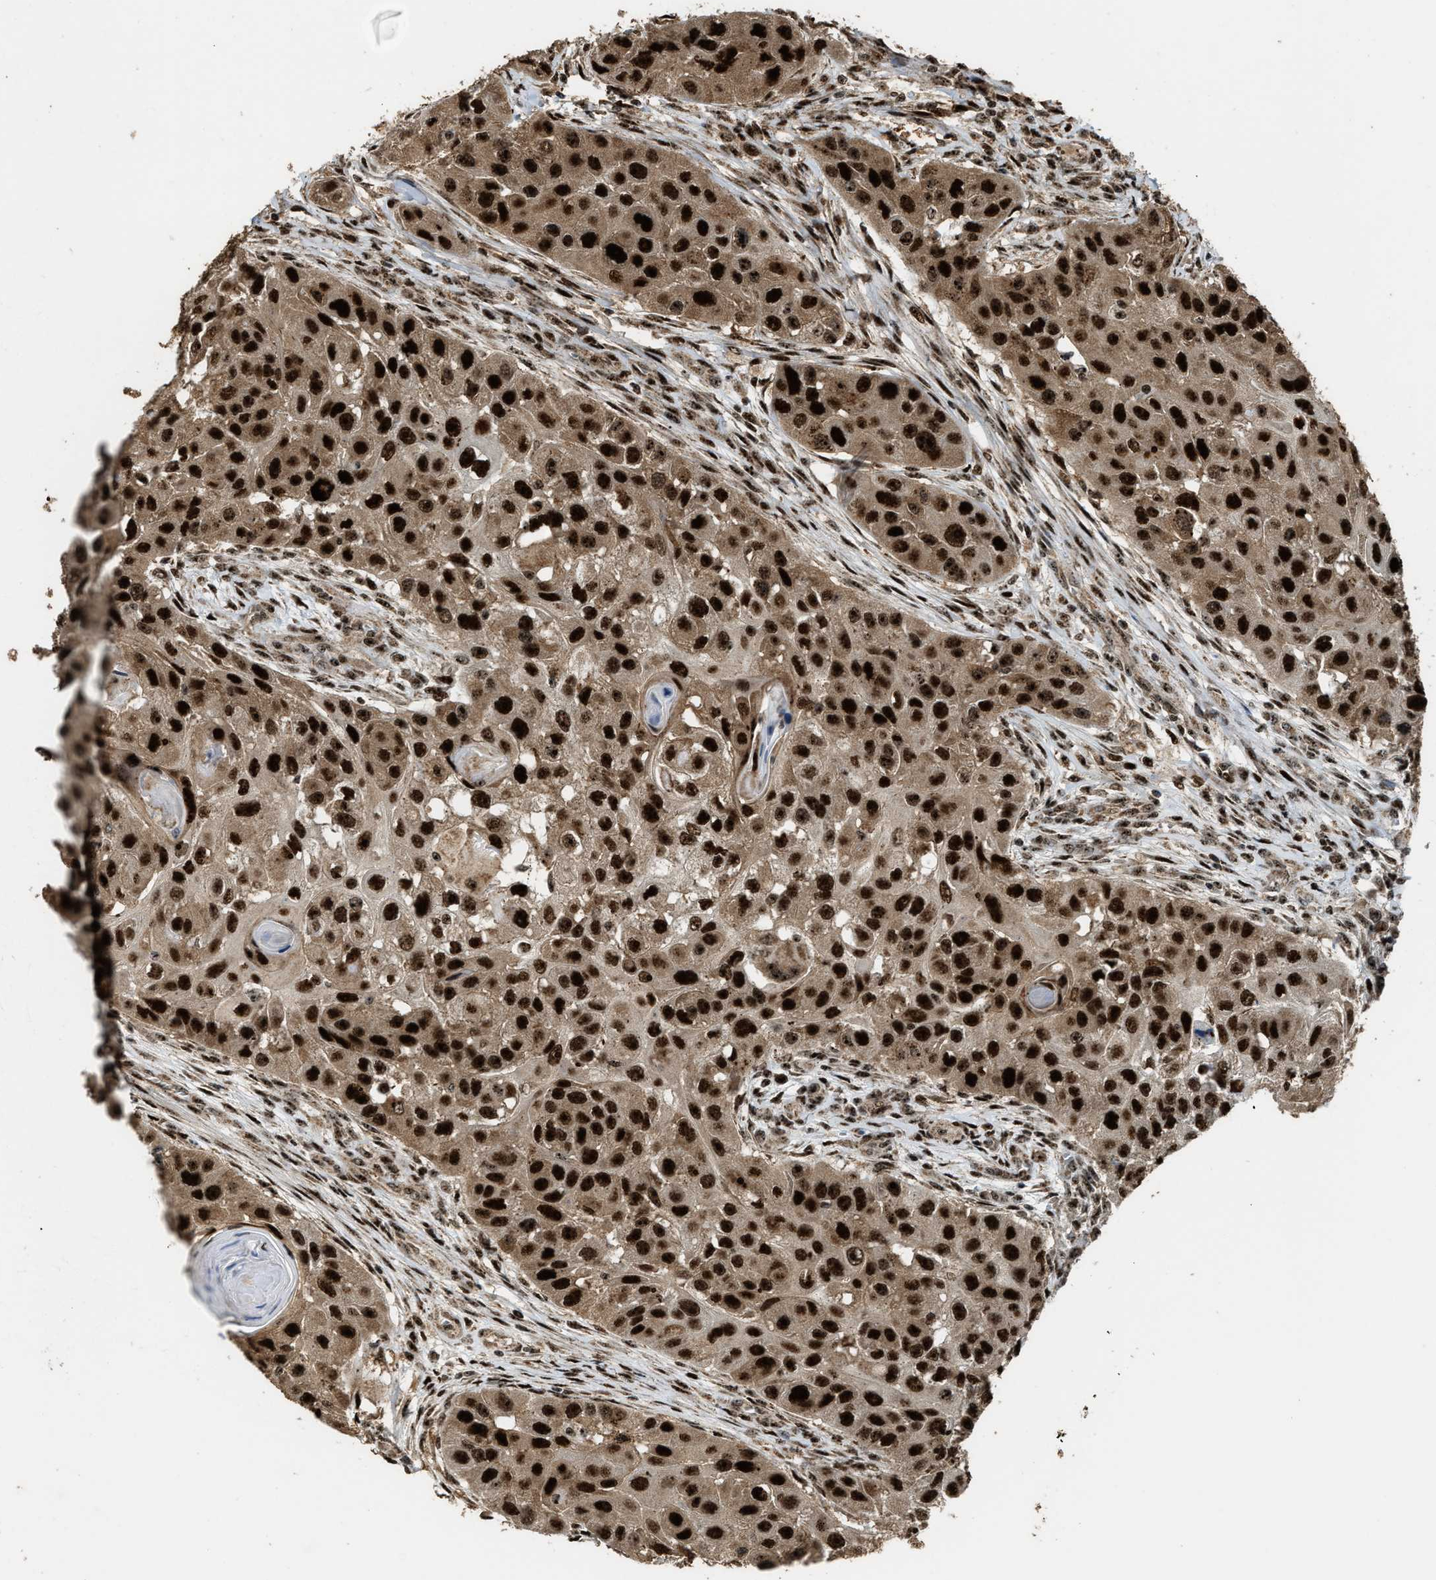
{"staining": {"intensity": "strong", "quantity": ">75%", "location": "cytoplasmic/membranous,nuclear"}, "tissue": "head and neck cancer", "cell_type": "Tumor cells", "image_type": "cancer", "snomed": [{"axis": "morphology", "description": "Normal tissue, NOS"}, {"axis": "morphology", "description": "Squamous cell carcinoma, NOS"}, {"axis": "topography", "description": "Skeletal muscle"}, {"axis": "topography", "description": "Head-Neck"}], "caption": "Squamous cell carcinoma (head and neck) stained for a protein (brown) demonstrates strong cytoplasmic/membranous and nuclear positive staining in about >75% of tumor cells.", "gene": "ZNF687", "patient": {"sex": "male", "age": 51}}